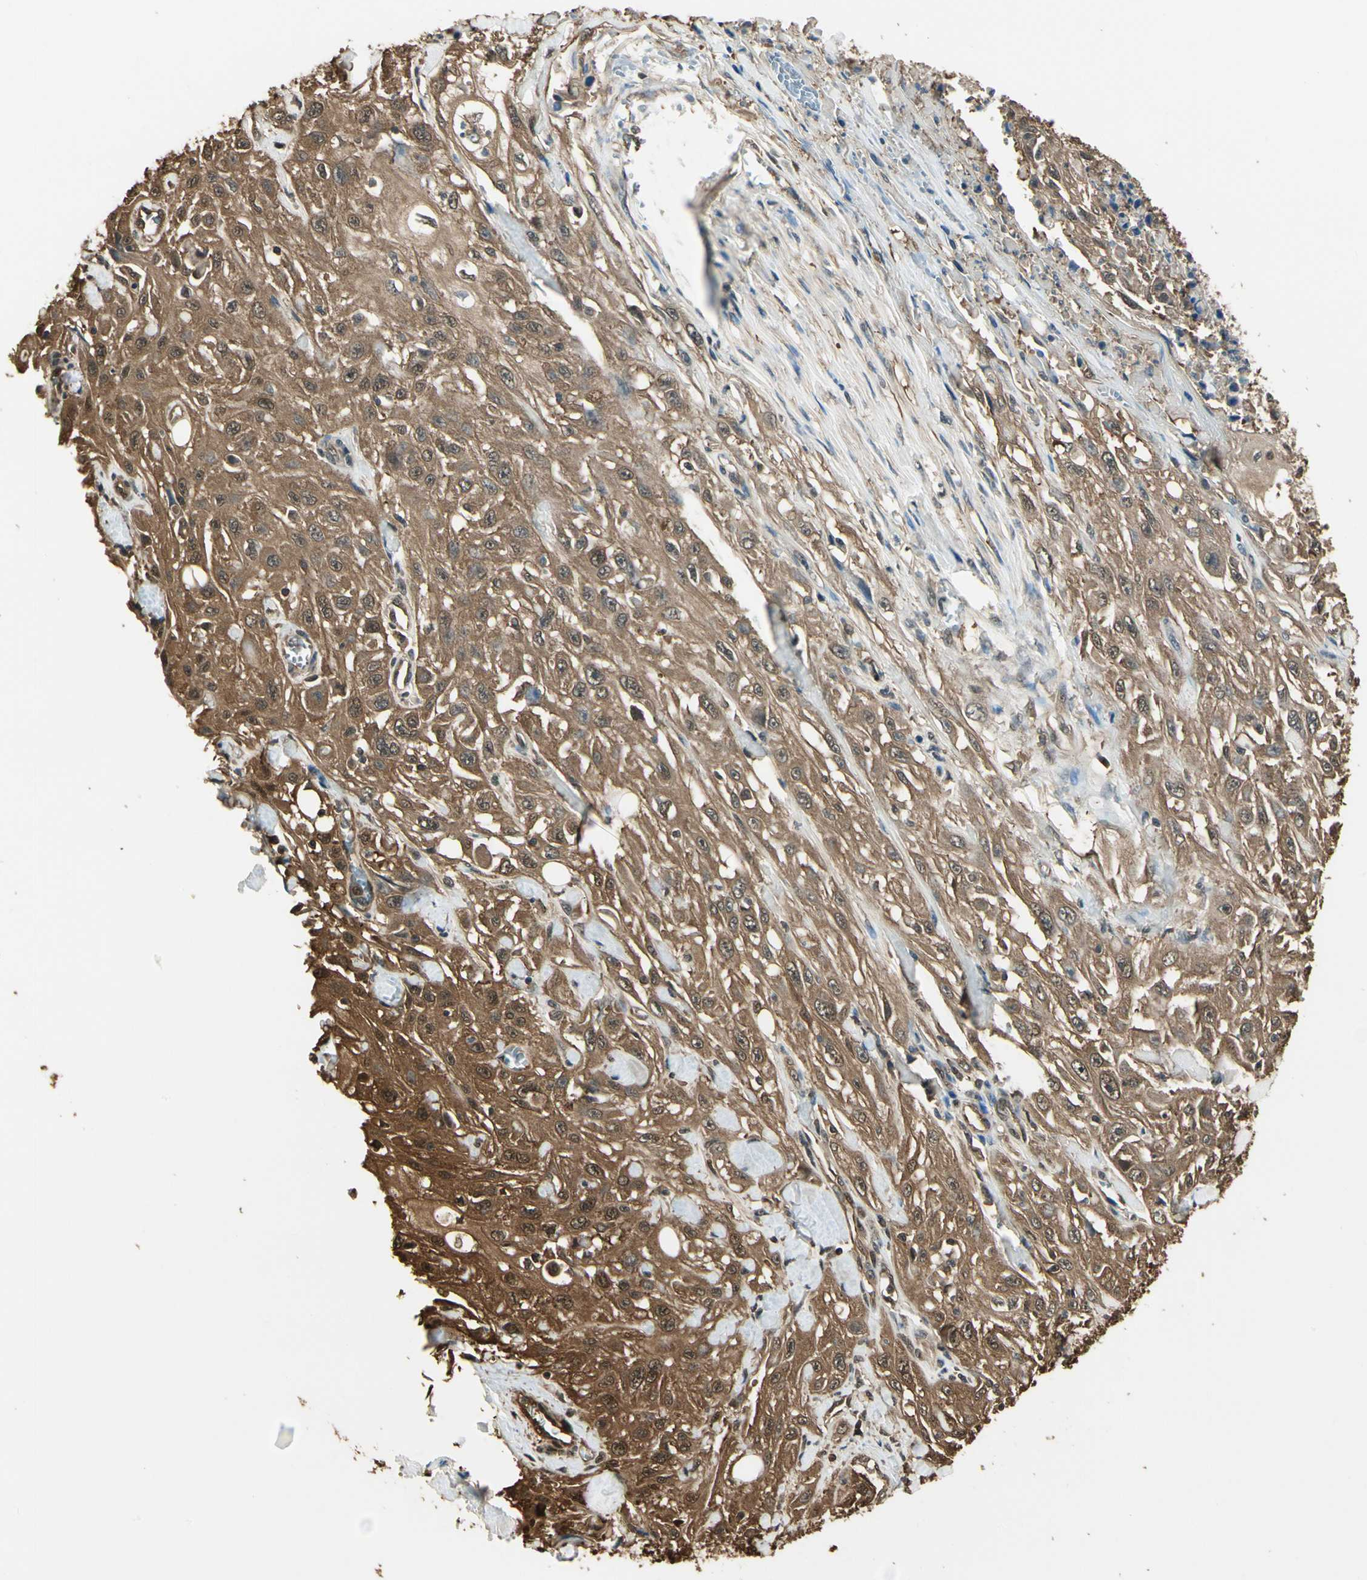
{"staining": {"intensity": "moderate", "quantity": ">75%", "location": "cytoplasmic/membranous"}, "tissue": "skin cancer", "cell_type": "Tumor cells", "image_type": "cancer", "snomed": [{"axis": "morphology", "description": "Squamous cell carcinoma, NOS"}, {"axis": "morphology", "description": "Squamous cell carcinoma, metastatic, NOS"}, {"axis": "topography", "description": "Skin"}, {"axis": "topography", "description": "Lymph node"}], "caption": "This photomicrograph reveals IHC staining of human skin metastatic squamous cell carcinoma, with medium moderate cytoplasmic/membranous expression in approximately >75% of tumor cells.", "gene": "YWHAE", "patient": {"sex": "male", "age": 75}}